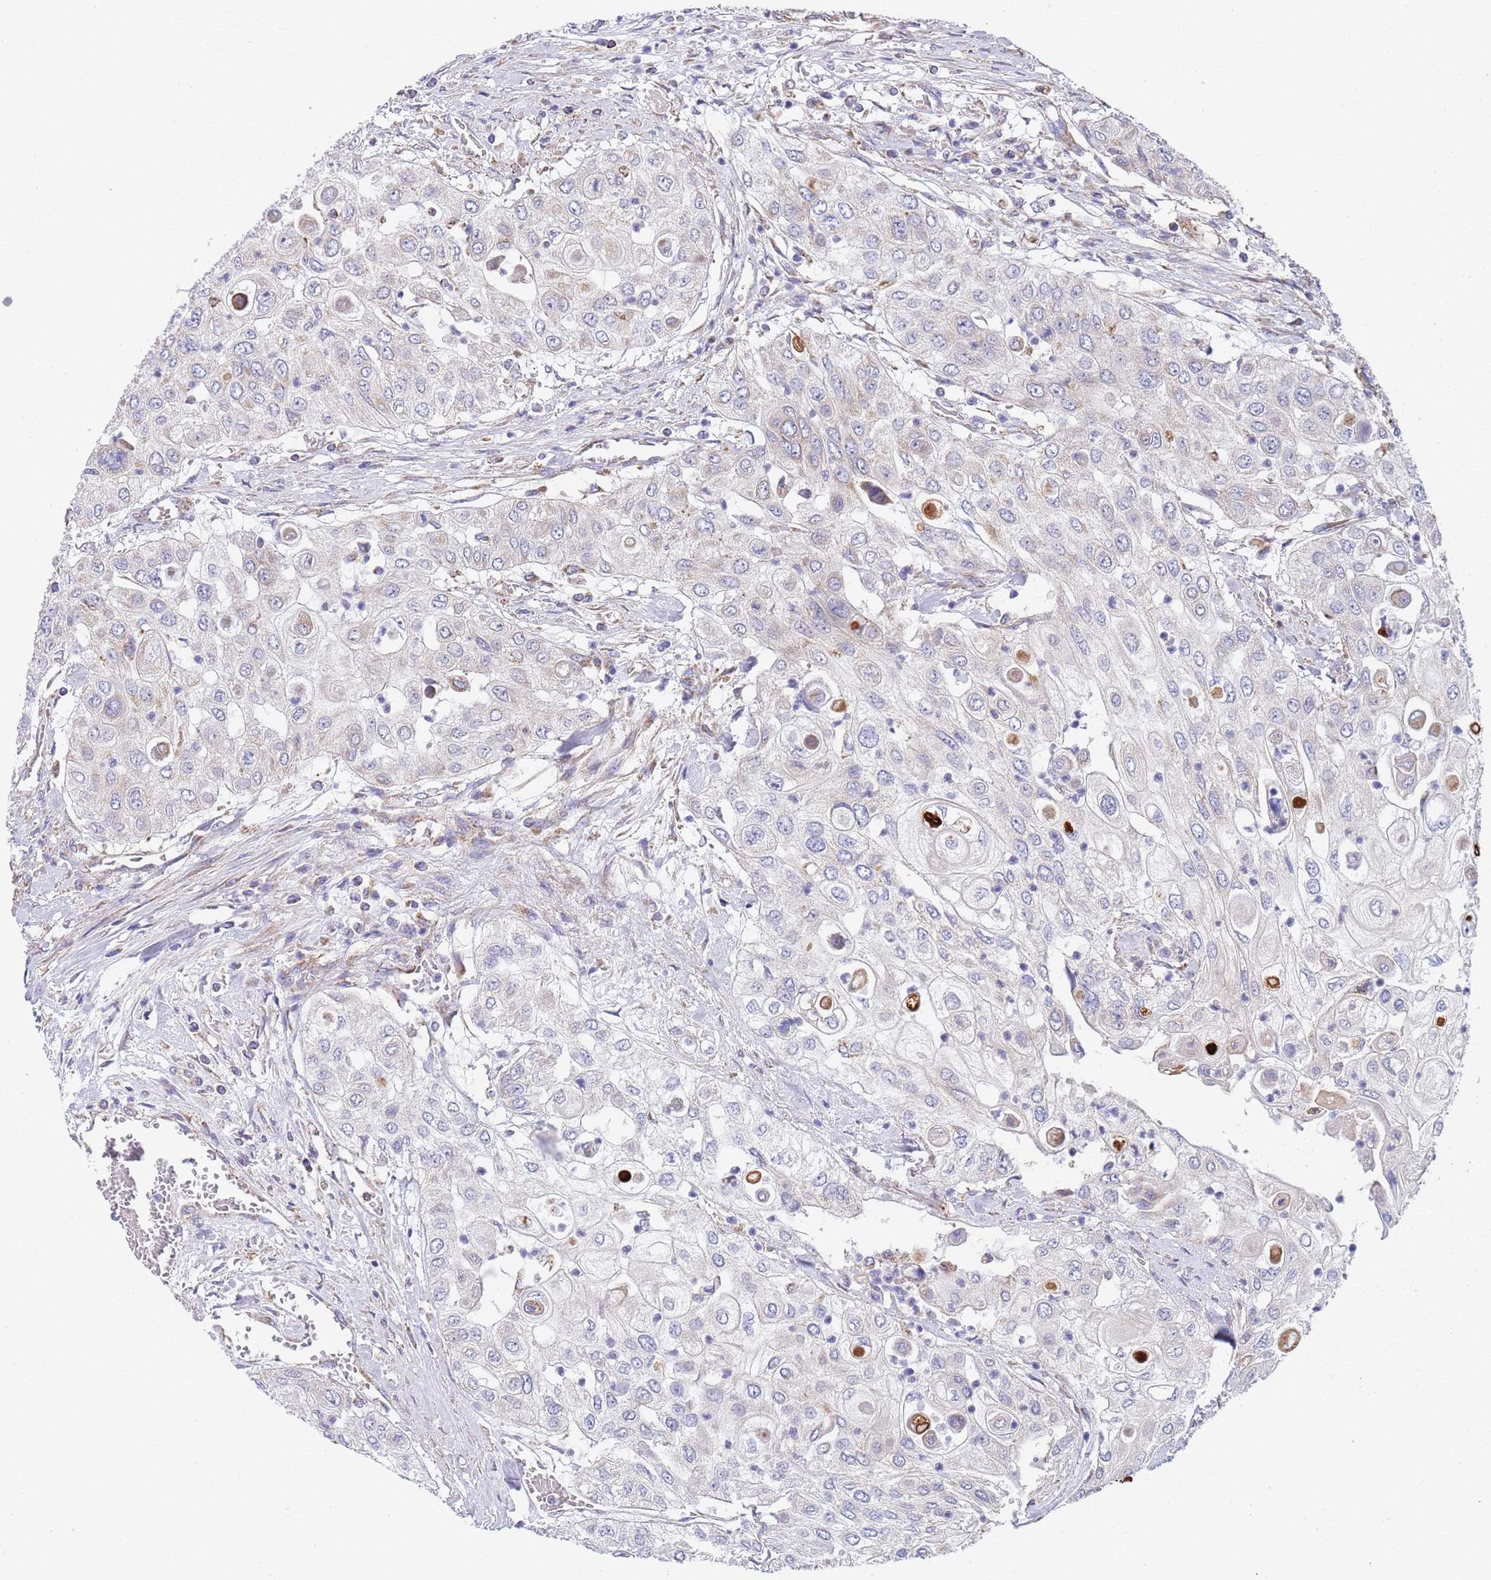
{"staining": {"intensity": "negative", "quantity": "none", "location": "none"}, "tissue": "urothelial cancer", "cell_type": "Tumor cells", "image_type": "cancer", "snomed": [{"axis": "morphology", "description": "Urothelial carcinoma, High grade"}, {"axis": "topography", "description": "Urinary bladder"}], "caption": "Urothelial cancer was stained to show a protein in brown. There is no significant expression in tumor cells.", "gene": "PWWP3A", "patient": {"sex": "female", "age": 79}}